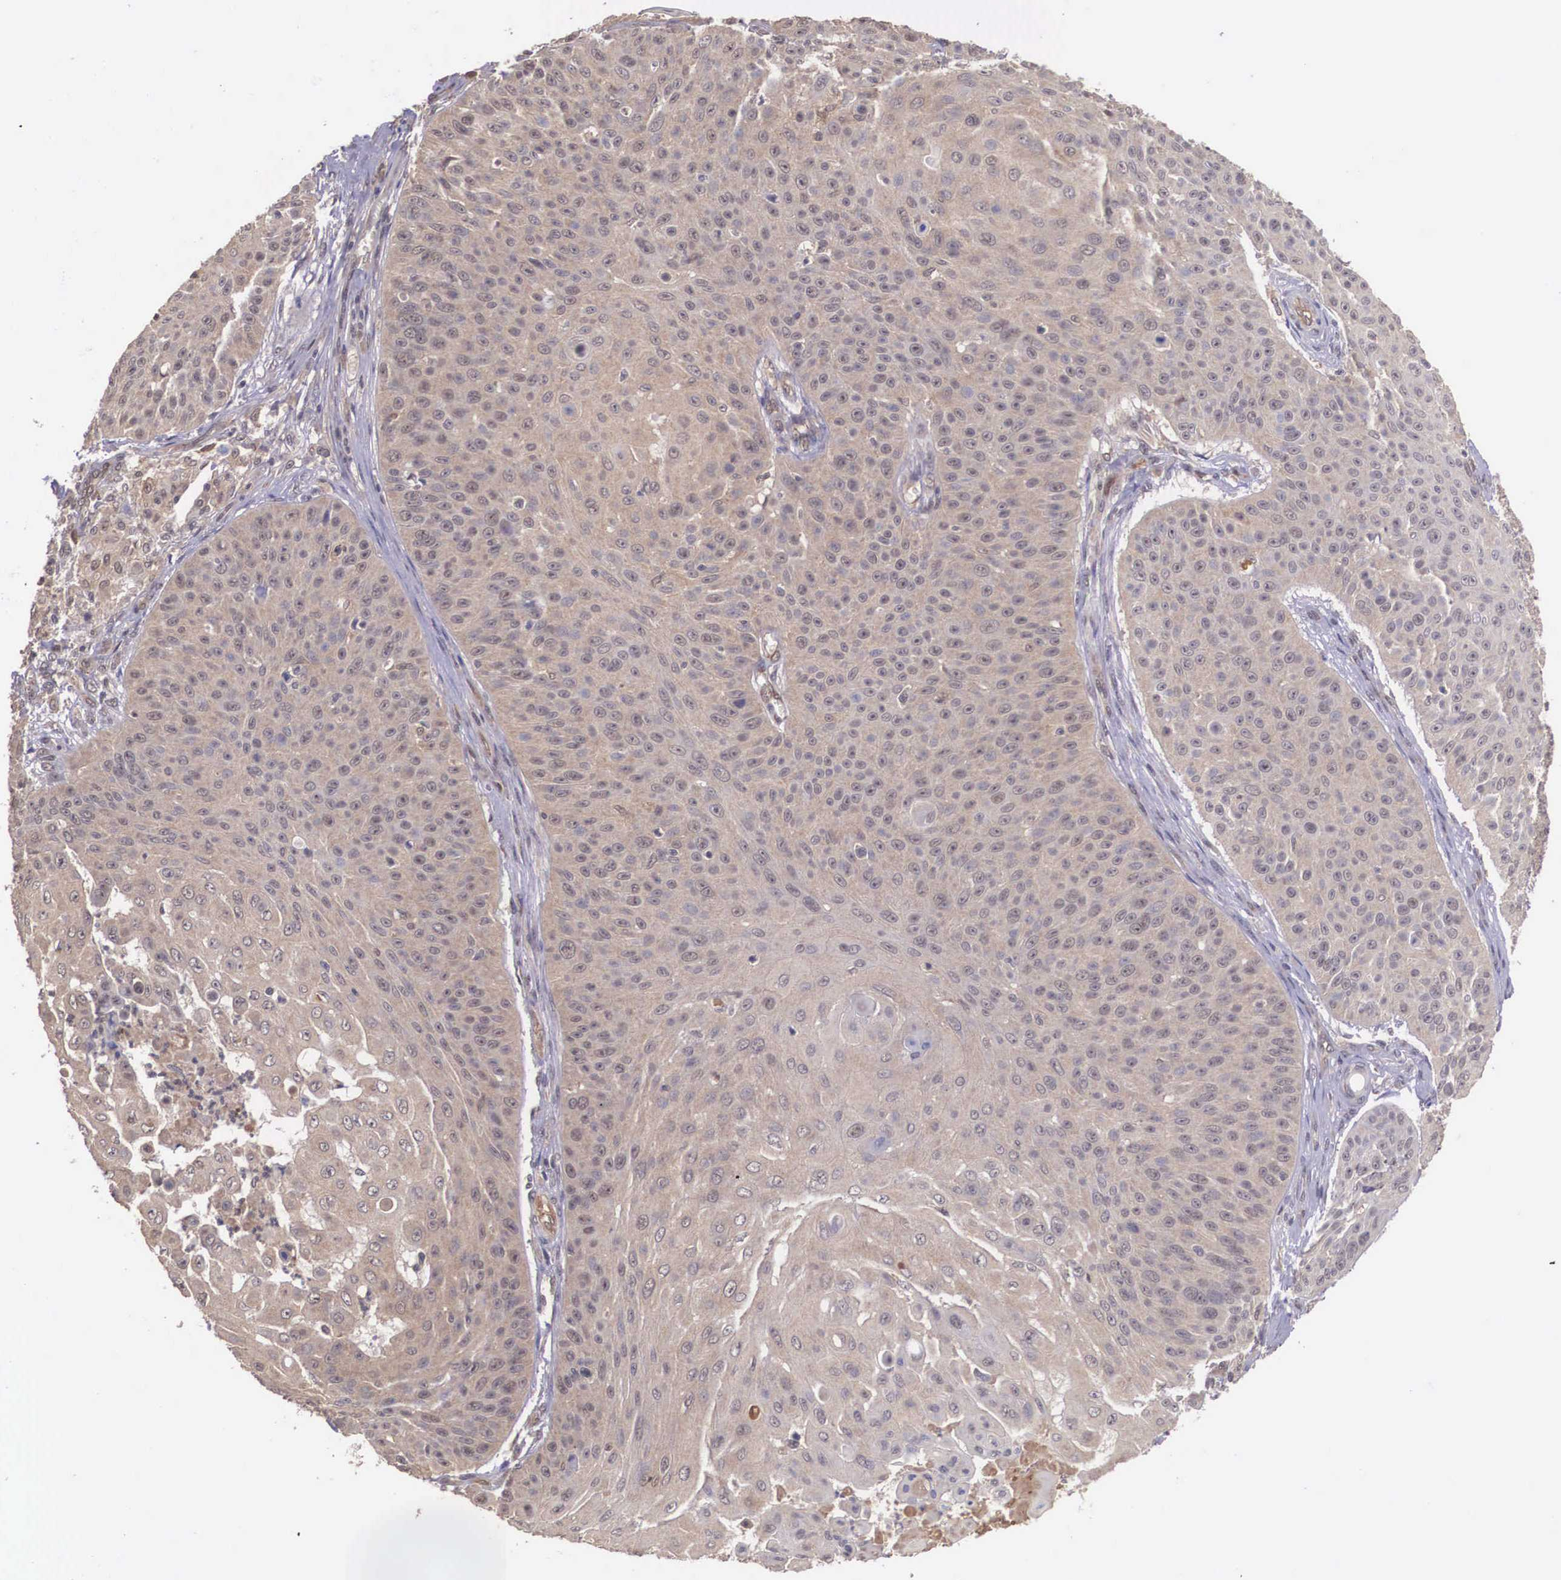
{"staining": {"intensity": "weak", "quantity": ">75%", "location": "cytoplasmic/membranous"}, "tissue": "skin cancer", "cell_type": "Tumor cells", "image_type": "cancer", "snomed": [{"axis": "morphology", "description": "Squamous cell carcinoma, NOS"}, {"axis": "topography", "description": "Skin"}], "caption": "Immunohistochemical staining of skin cancer shows low levels of weak cytoplasmic/membranous protein staining in about >75% of tumor cells.", "gene": "VASH1", "patient": {"sex": "male", "age": 82}}